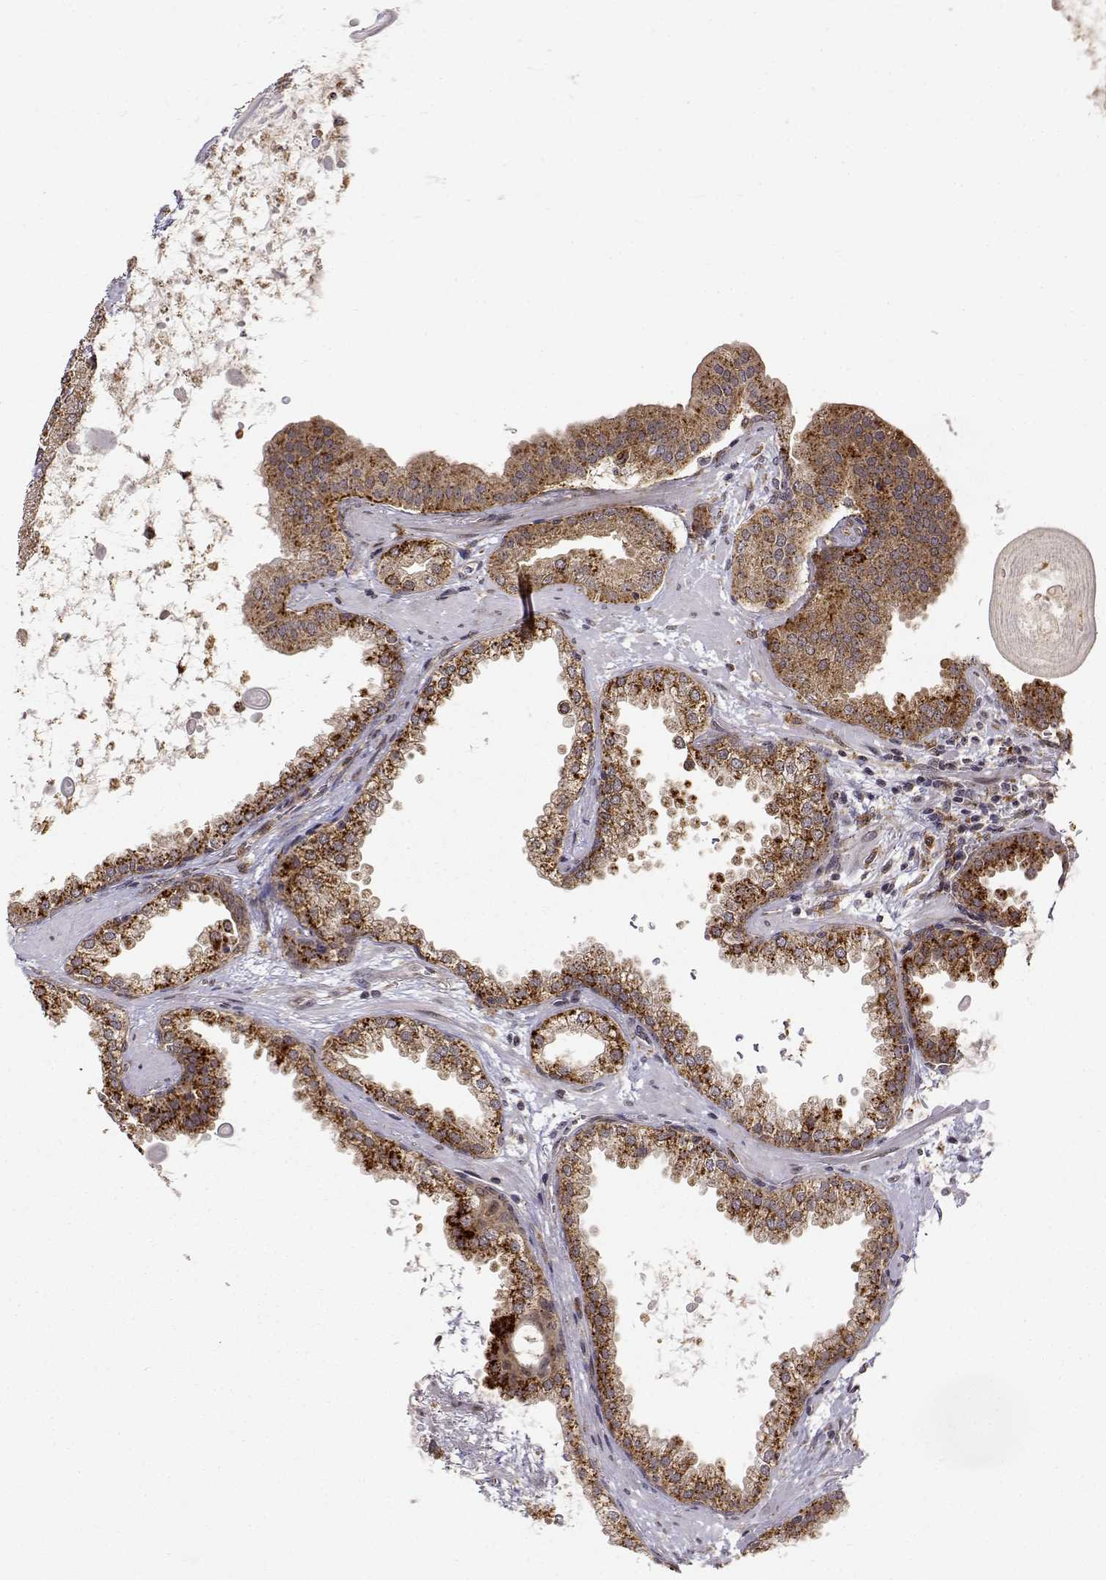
{"staining": {"intensity": "moderate", "quantity": ">75%", "location": "cytoplasmic/membranous,nuclear"}, "tissue": "prostate cancer", "cell_type": "Tumor cells", "image_type": "cancer", "snomed": [{"axis": "morphology", "description": "Normal tissue, NOS"}, {"axis": "morphology", "description": "Adenocarcinoma, High grade"}, {"axis": "topography", "description": "Prostate"}], "caption": "Brown immunohistochemical staining in human high-grade adenocarcinoma (prostate) demonstrates moderate cytoplasmic/membranous and nuclear staining in about >75% of tumor cells. Using DAB (brown) and hematoxylin (blue) stains, captured at high magnification using brightfield microscopy.", "gene": "RNF13", "patient": {"sex": "male", "age": 83}}